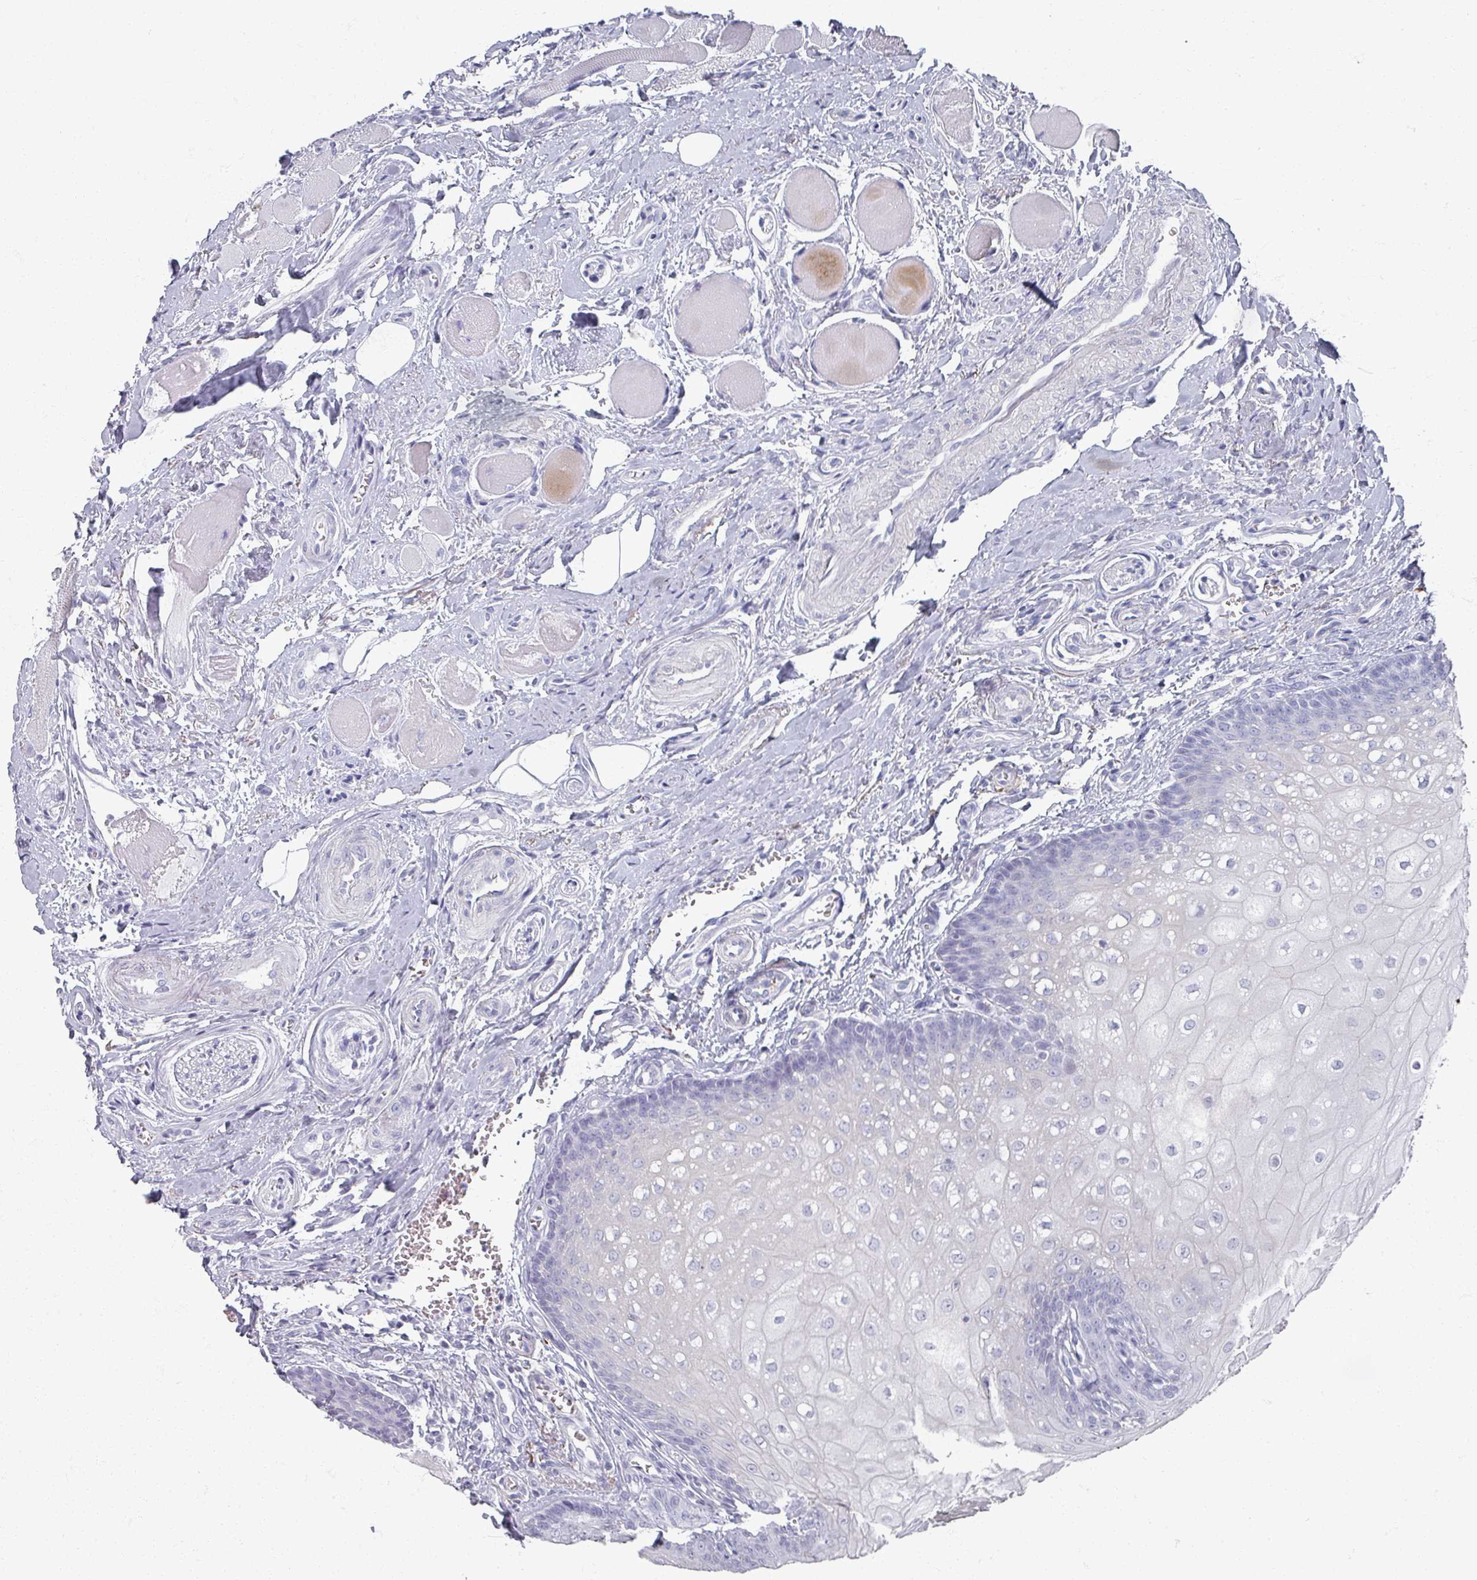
{"staining": {"intensity": "negative", "quantity": "none", "location": "none"}, "tissue": "oral mucosa", "cell_type": "Squamous epithelial cells", "image_type": "normal", "snomed": [{"axis": "morphology", "description": "Normal tissue, NOS"}, {"axis": "morphology", "description": "Squamous cell carcinoma, NOS"}, {"axis": "topography", "description": "Oral tissue"}, {"axis": "topography", "description": "Tounge, NOS"}, {"axis": "topography", "description": "Head-Neck"}], "caption": "Oral mucosa stained for a protein using immunohistochemistry displays no staining squamous epithelial cells.", "gene": "OMG", "patient": {"sex": "male", "age": 79}}